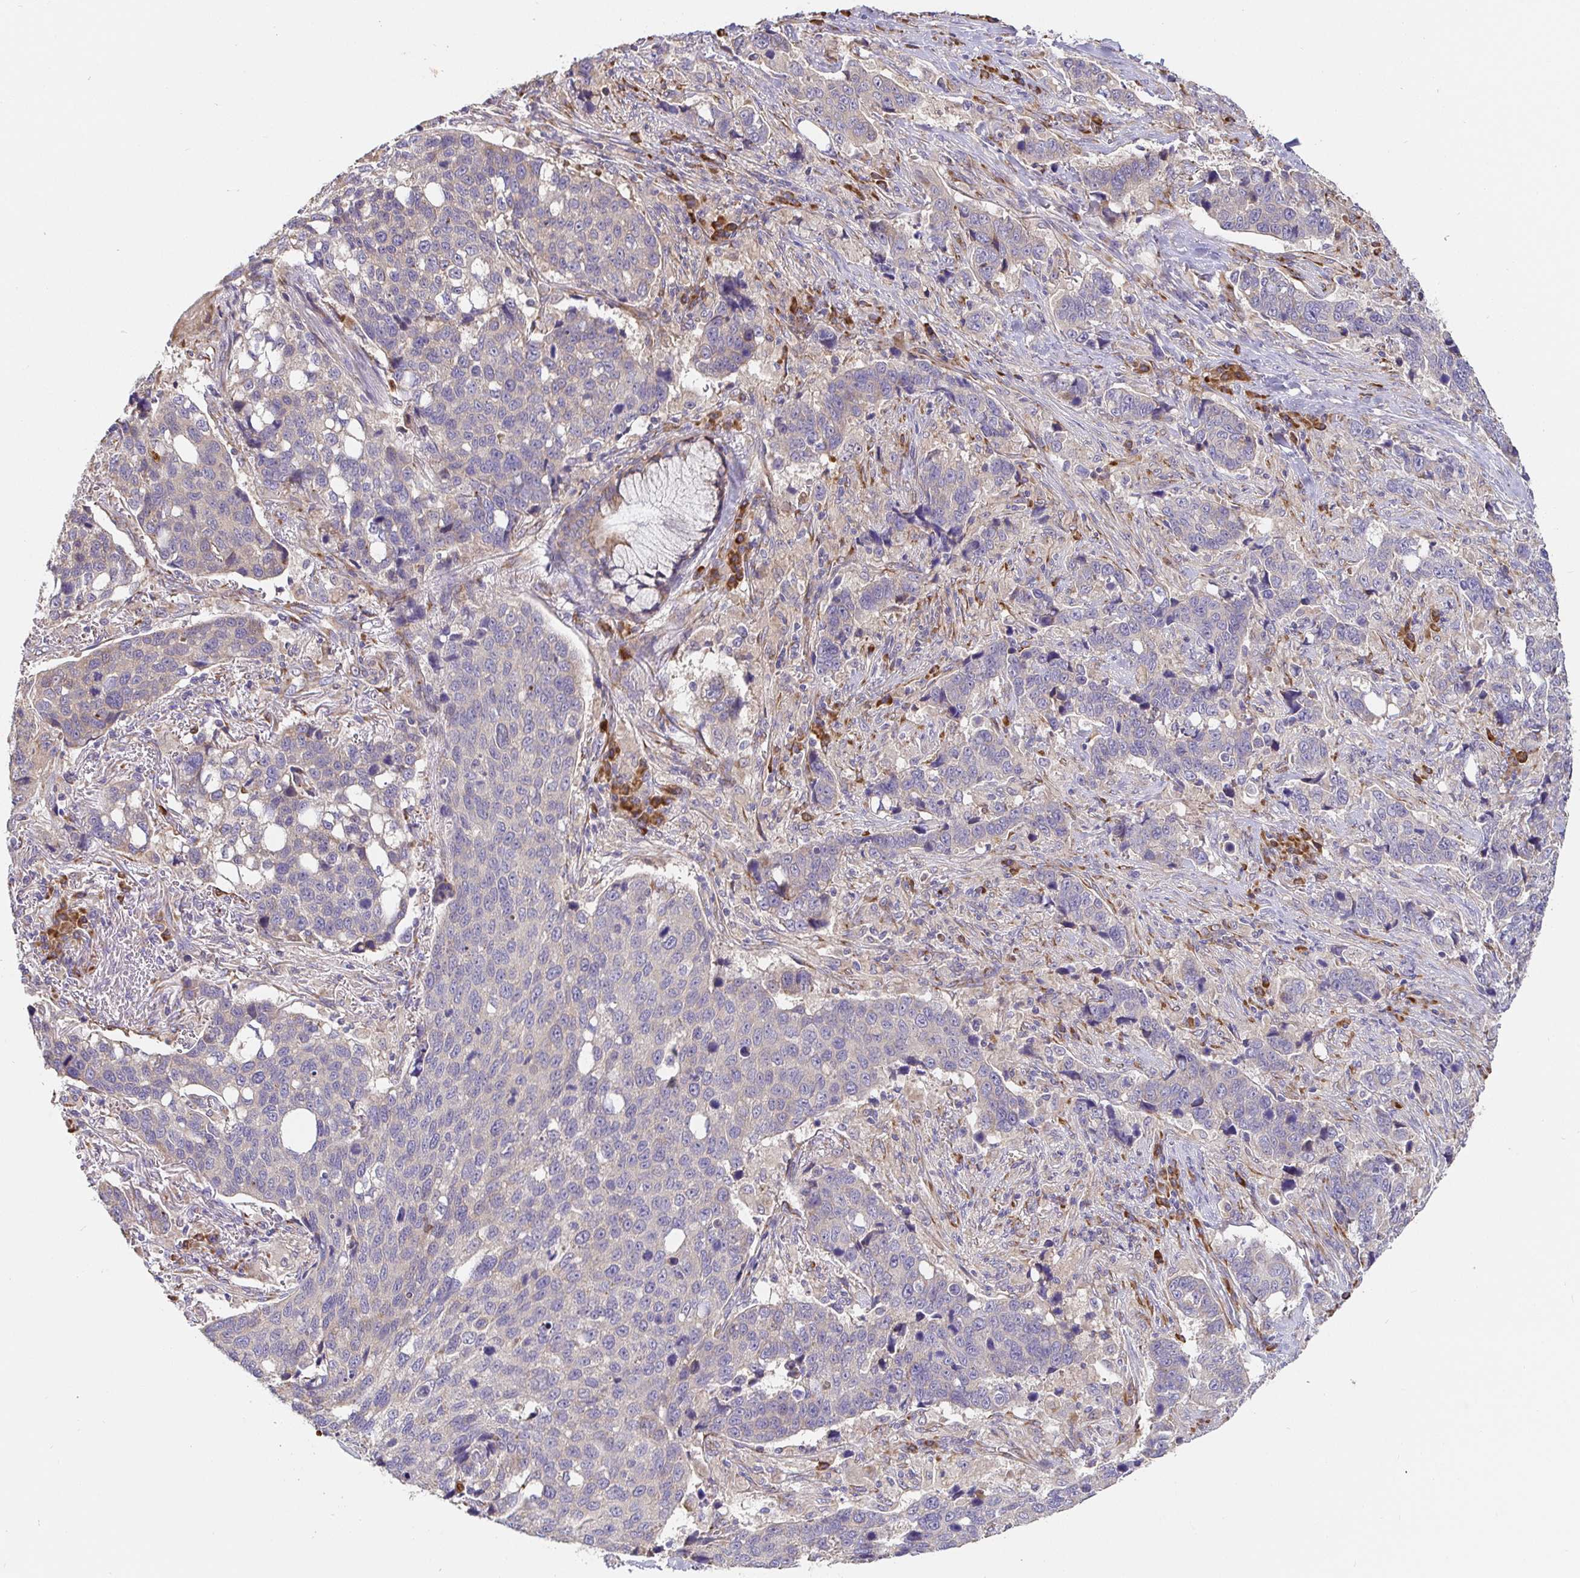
{"staining": {"intensity": "negative", "quantity": "none", "location": "none"}, "tissue": "lung cancer", "cell_type": "Tumor cells", "image_type": "cancer", "snomed": [{"axis": "morphology", "description": "Squamous cell carcinoma, NOS"}, {"axis": "topography", "description": "Lymph node"}, {"axis": "topography", "description": "Lung"}], "caption": "Immunohistochemical staining of human lung cancer reveals no significant staining in tumor cells. (DAB immunohistochemistry visualized using brightfield microscopy, high magnification).", "gene": "PDPK1", "patient": {"sex": "male", "age": 61}}